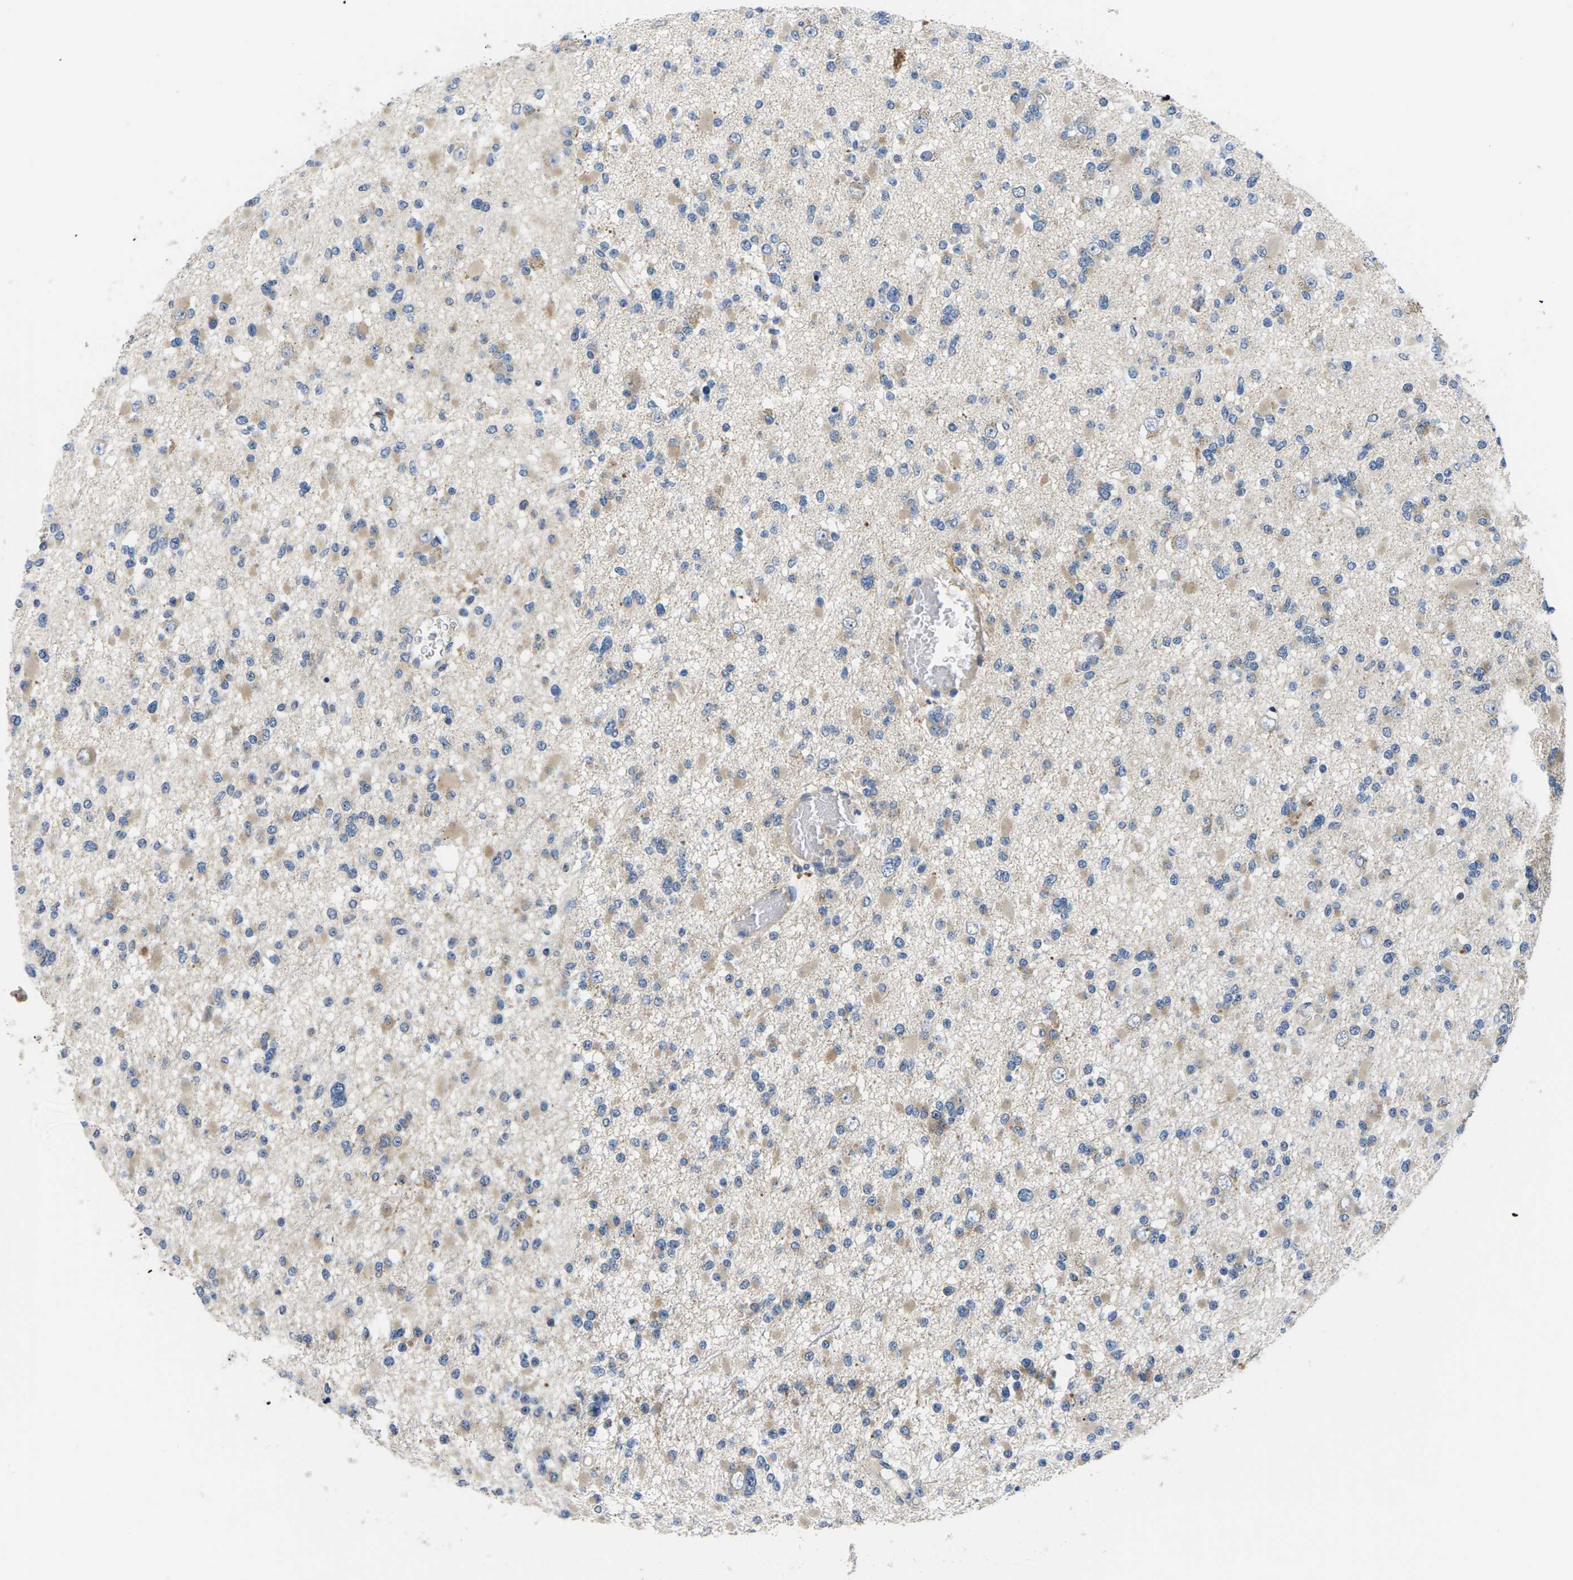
{"staining": {"intensity": "weak", "quantity": "25%-75%", "location": "cytoplasmic/membranous"}, "tissue": "glioma", "cell_type": "Tumor cells", "image_type": "cancer", "snomed": [{"axis": "morphology", "description": "Glioma, malignant, Low grade"}, {"axis": "topography", "description": "Brain"}], "caption": "Tumor cells show low levels of weak cytoplasmic/membranous positivity in about 25%-75% of cells in glioma. (DAB (3,3'-diaminobenzidine) = brown stain, brightfield microscopy at high magnification).", "gene": "ERGIC3", "patient": {"sex": "female", "age": 22}}